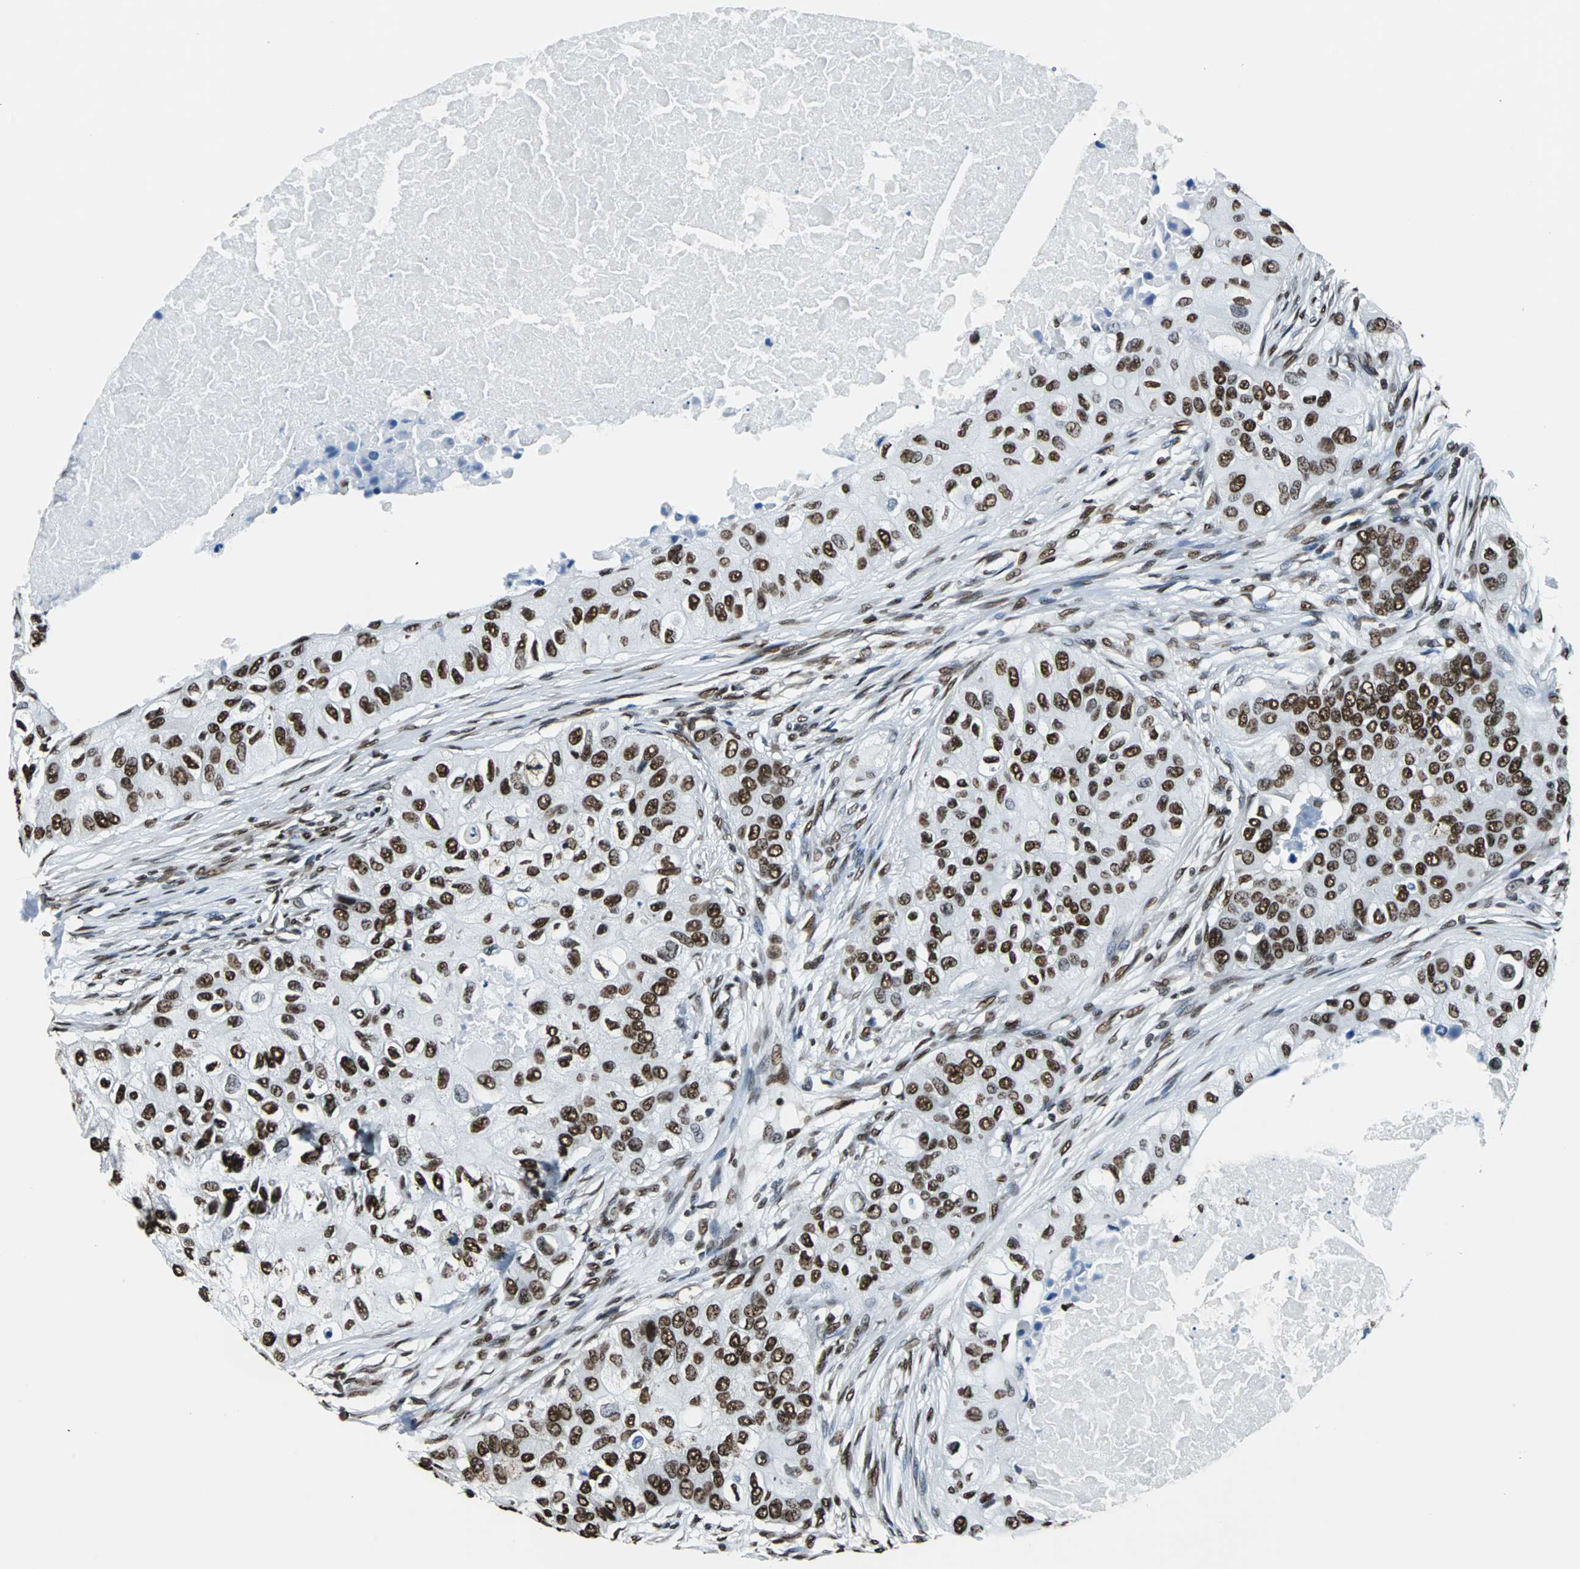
{"staining": {"intensity": "strong", "quantity": ">75%", "location": "nuclear"}, "tissue": "breast cancer", "cell_type": "Tumor cells", "image_type": "cancer", "snomed": [{"axis": "morphology", "description": "Normal tissue, NOS"}, {"axis": "morphology", "description": "Duct carcinoma"}, {"axis": "topography", "description": "Breast"}], "caption": "DAB immunohistochemical staining of human breast cancer exhibits strong nuclear protein staining in approximately >75% of tumor cells. Immunohistochemistry (ihc) stains the protein of interest in brown and the nuclei are stained blue.", "gene": "FUBP1", "patient": {"sex": "female", "age": 49}}